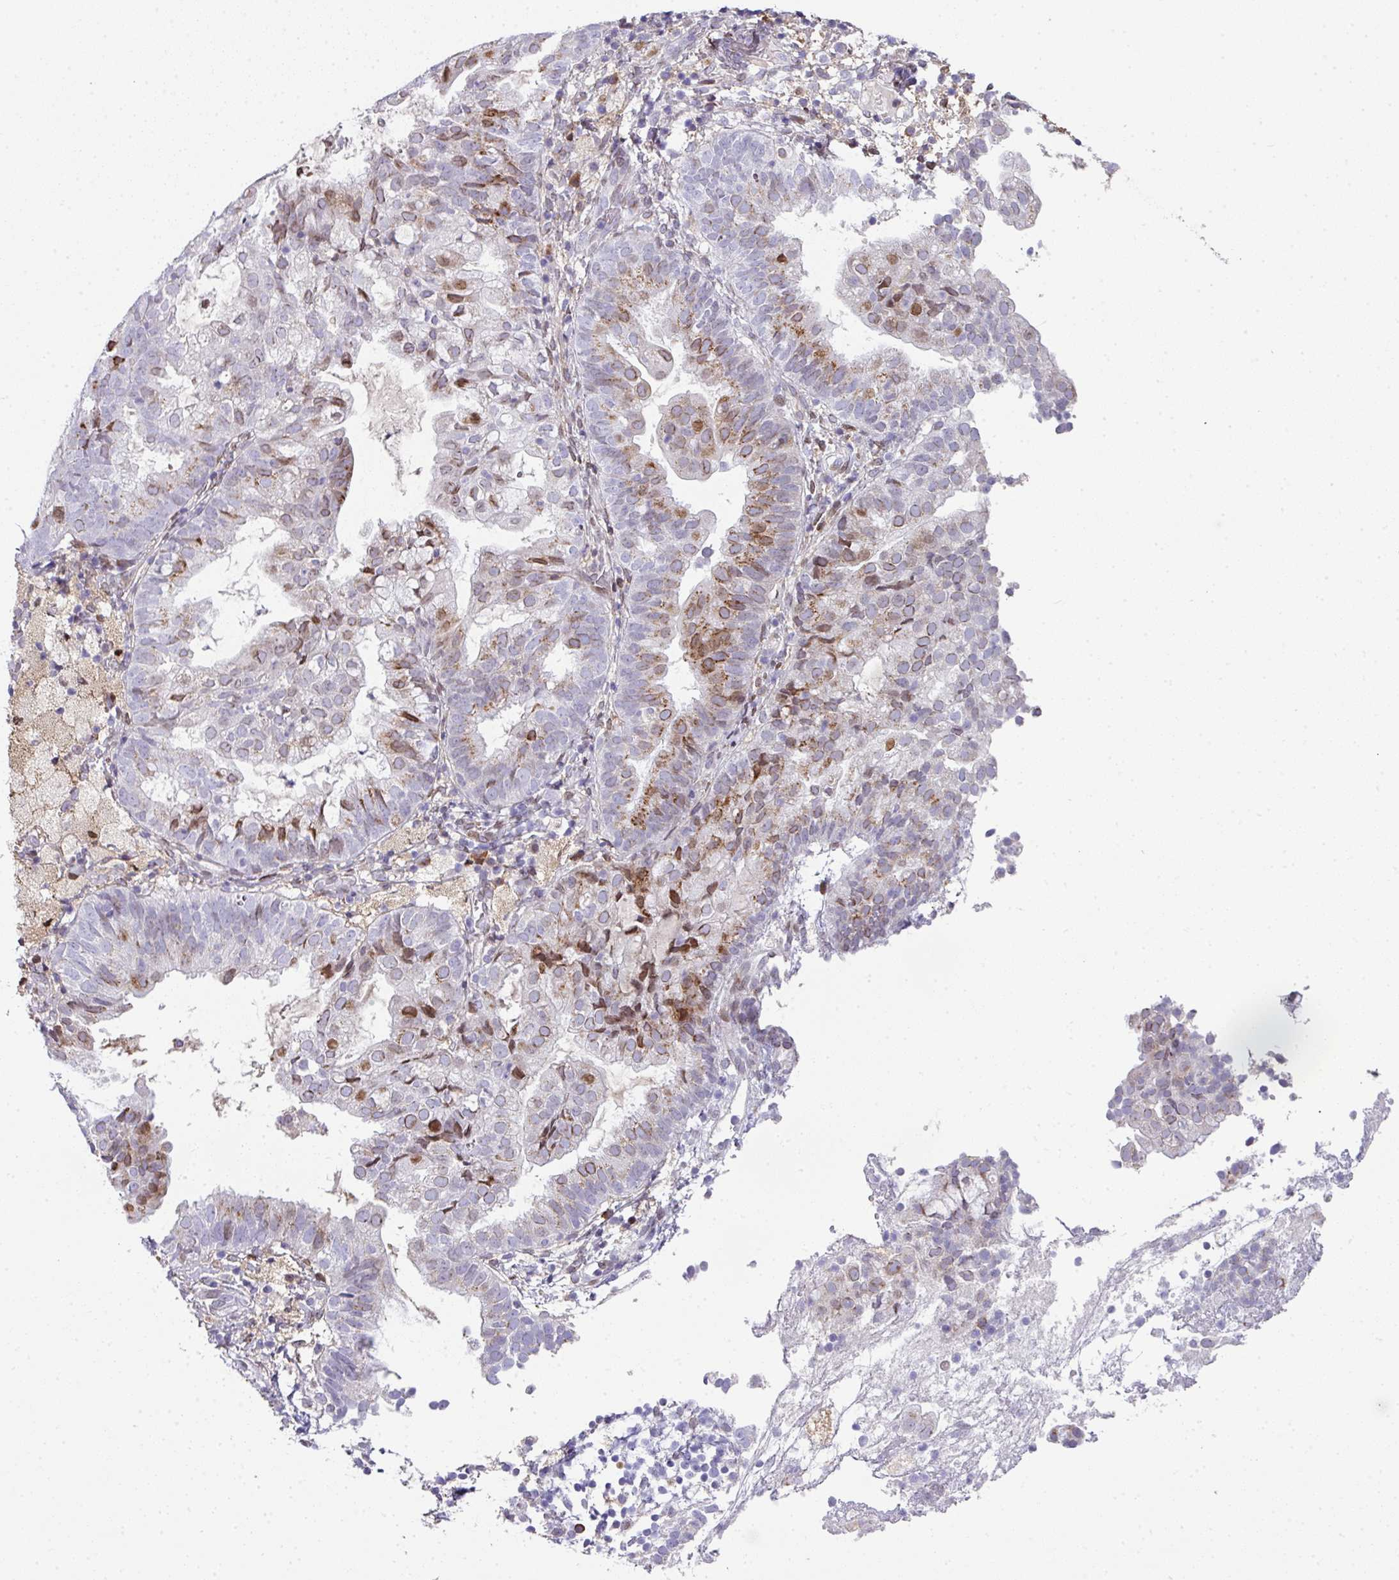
{"staining": {"intensity": "moderate", "quantity": "25%-75%", "location": "cytoplasmic/membranous,nuclear"}, "tissue": "endometrial cancer", "cell_type": "Tumor cells", "image_type": "cancer", "snomed": [{"axis": "morphology", "description": "Adenocarcinoma, NOS"}, {"axis": "topography", "description": "Endometrium"}], "caption": "The micrograph shows a brown stain indicating the presence of a protein in the cytoplasmic/membranous and nuclear of tumor cells in endometrial cancer.", "gene": "PLK1", "patient": {"sex": "female", "age": 80}}